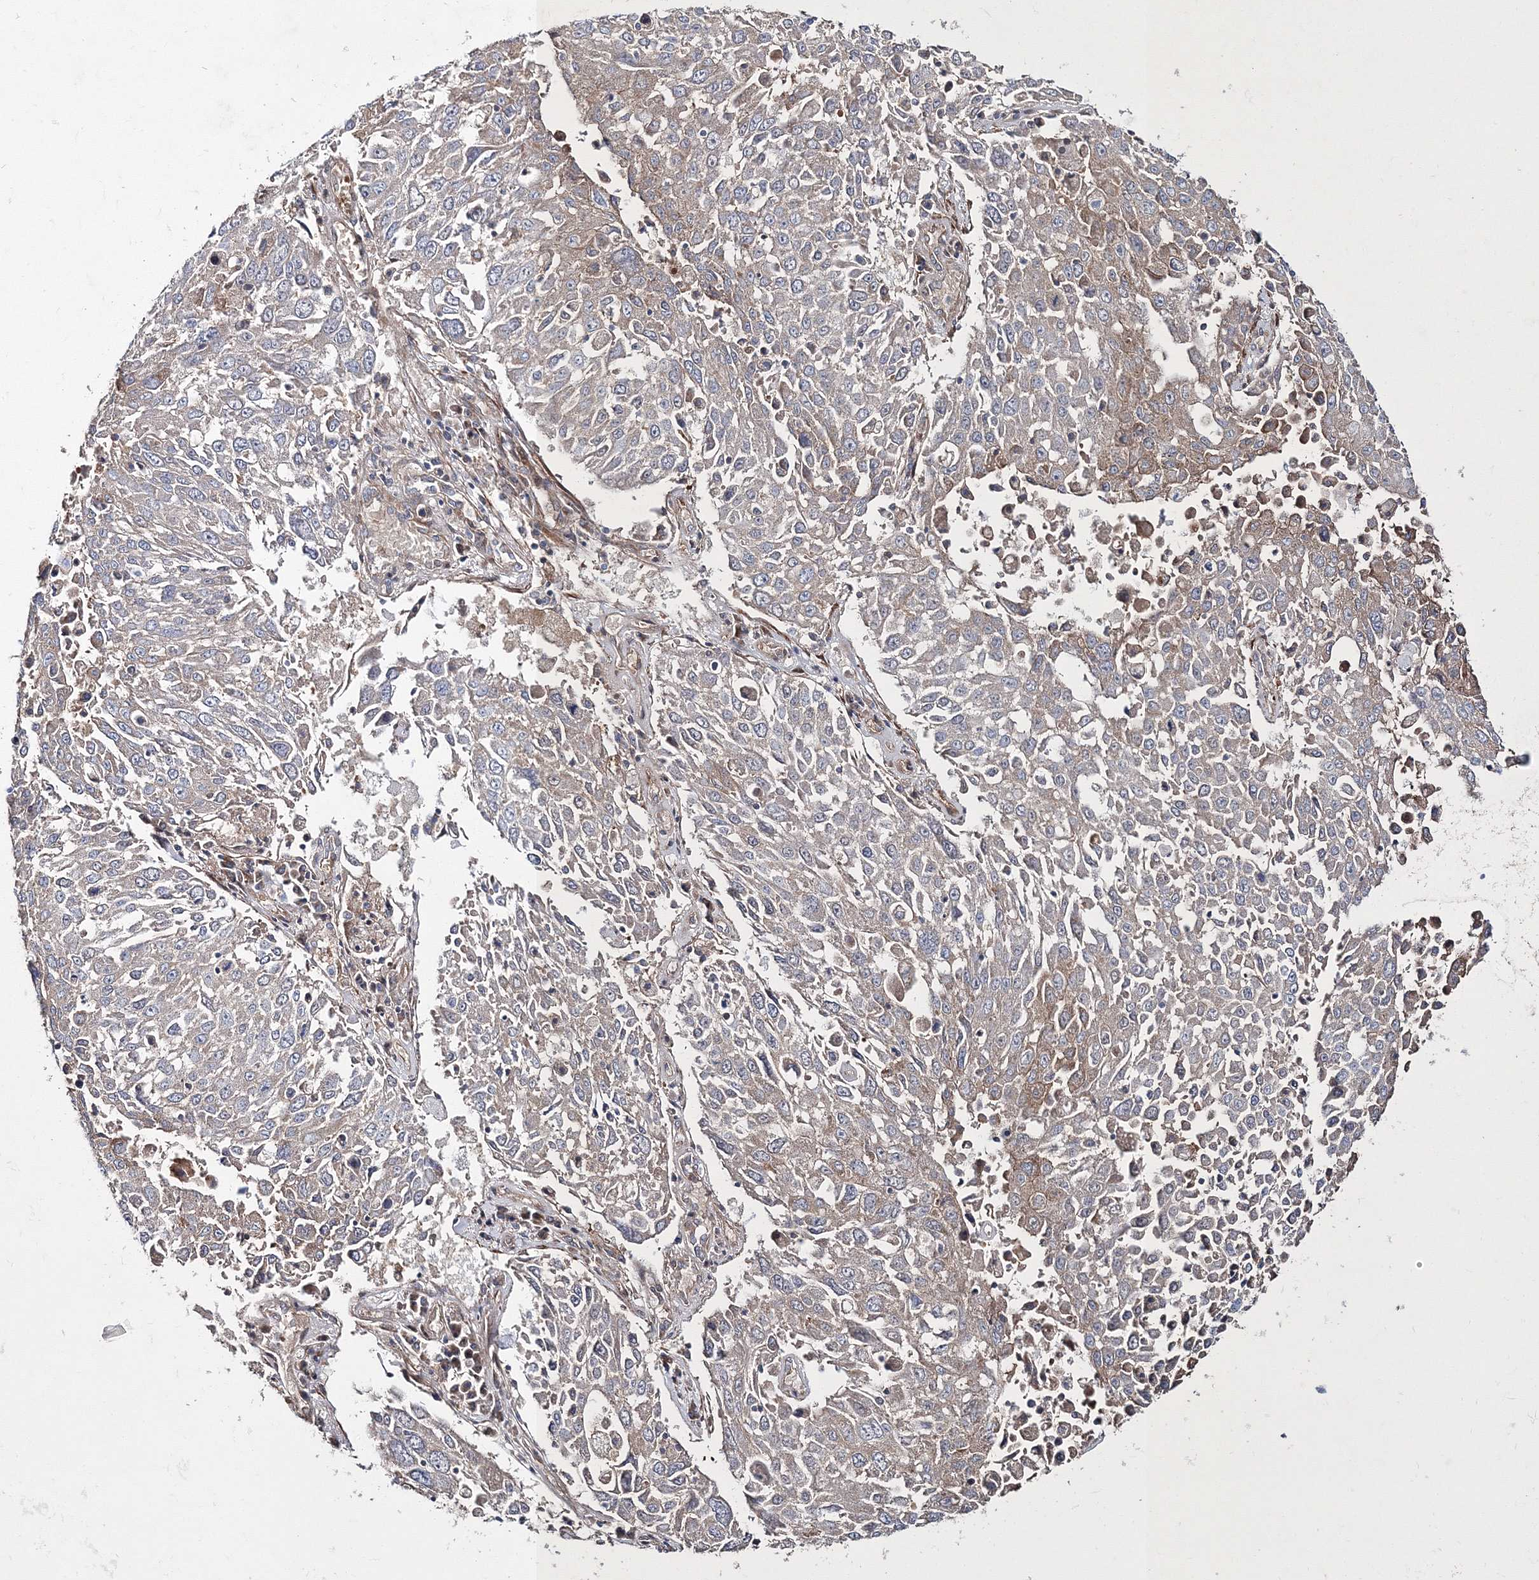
{"staining": {"intensity": "negative", "quantity": "none", "location": "none"}, "tissue": "lung cancer", "cell_type": "Tumor cells", "image_type": "cancer", "snomed": [{"axis": "morphology", "description": "Squamous cell carcinoma, NOS"}, {"axis": "topography", "description": "Lung"}], "caption": "Immunohistochemical staining of squamous cell carcinoma (lung) reveals no significant positivity in tumor cells.", "gene": "ZSWIM6", "patient": {"sex": "male", "age": 65}}